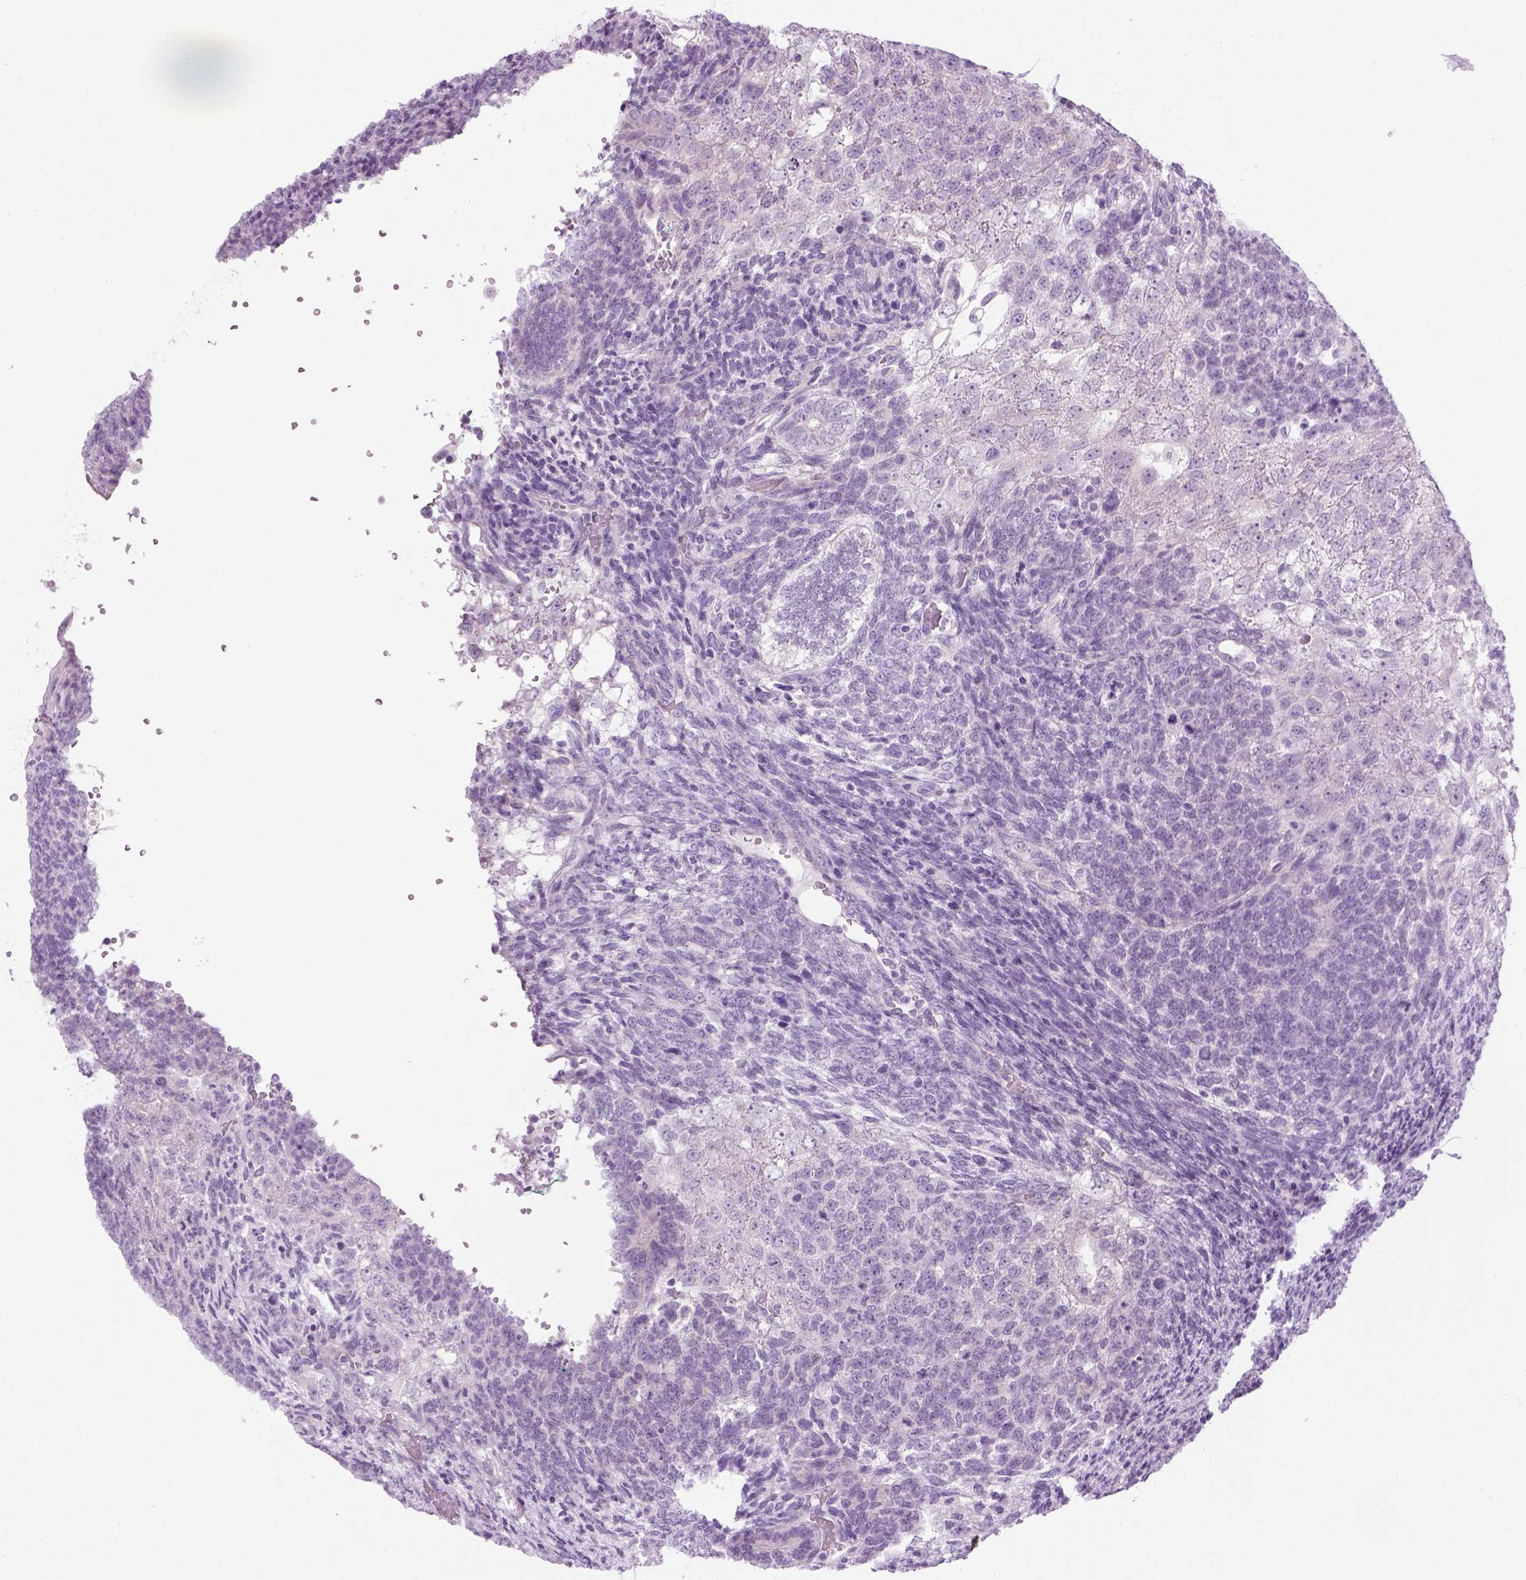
{"staining": {"intensity": "negative", "quantity": "none", "location": "none"}, "tissue": "testis cancer", "cell_type": "Tumor cells", "image_type": "cancer", "snomed": [{"axis": "morphology", "description": "Normal tissue, NOS"}, {"axis": "morphology", "description": "Carcinoma, Embryonal, NOS"}, {"axis": "topography", "description": "Testis"}, {"axis": "topography", "description": "Epididymis"}], "caption": "DAB (3,3'-diaminobenzidine) immunohistochemical staining of testis embryonal carcinoma demonstrates no significant positivity in tumor cells.", "gene": "CIBAR2", "patient": {"sex": "male", "age": 23}}